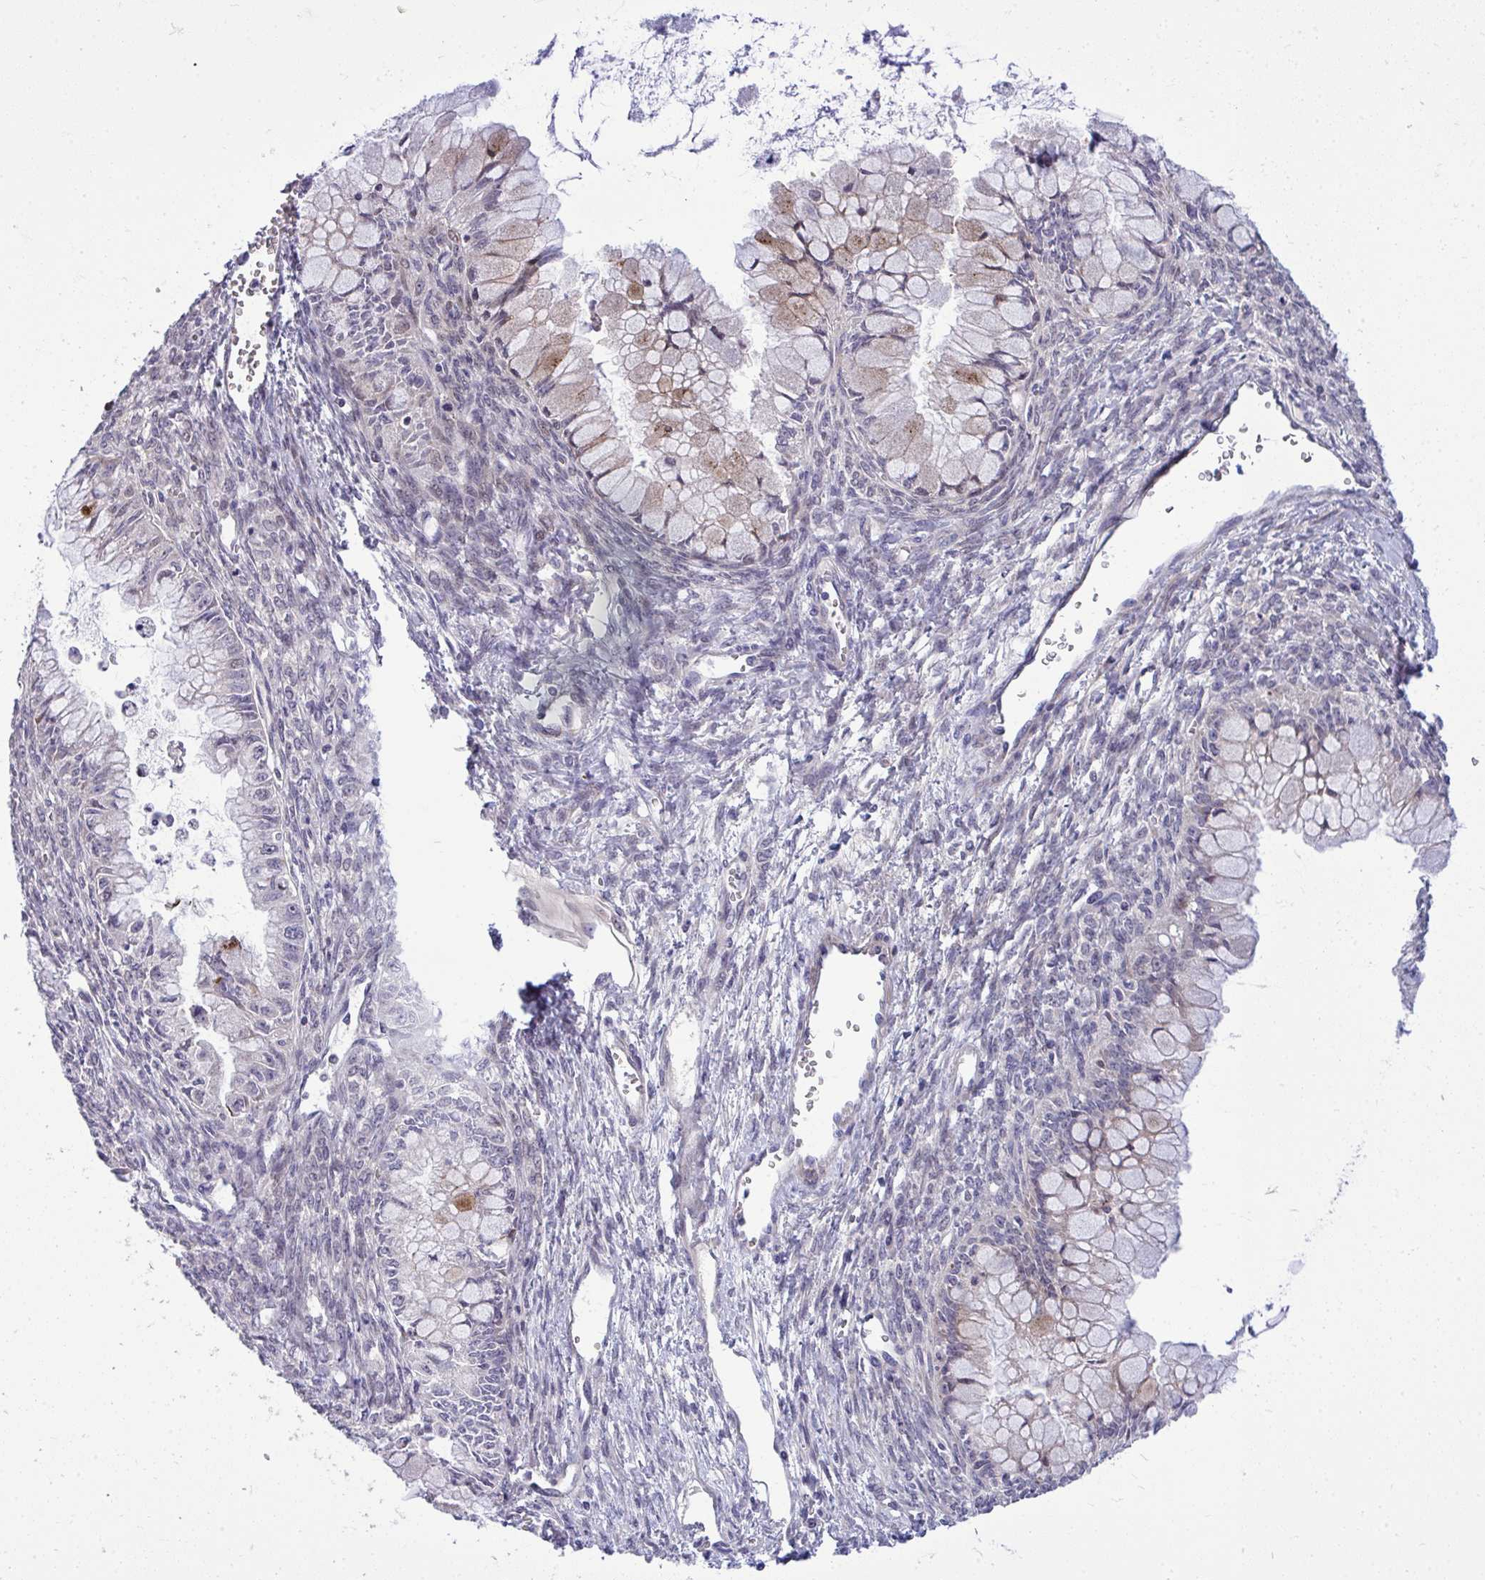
{"staining": {"intensity": "weak", "quantity": "<25%", "location": "cytoplasmic/membranous"}, "tissue": "ovarian cancer", "cell_type": "Tumor cells", "image_type": "cancer", "snomed": [{"axis": "morphology", "description": "Cystadenocarcinoma, mucinous, NOS"}, {"axis": "topography", "description": "Ovary"}], "caption": "There is no significant expression in tumor cells of mucinous cystadenocarcinoma (ovarian).", "gene": "HMBOX1", "patient": {"sex": "female", "age": 34}}